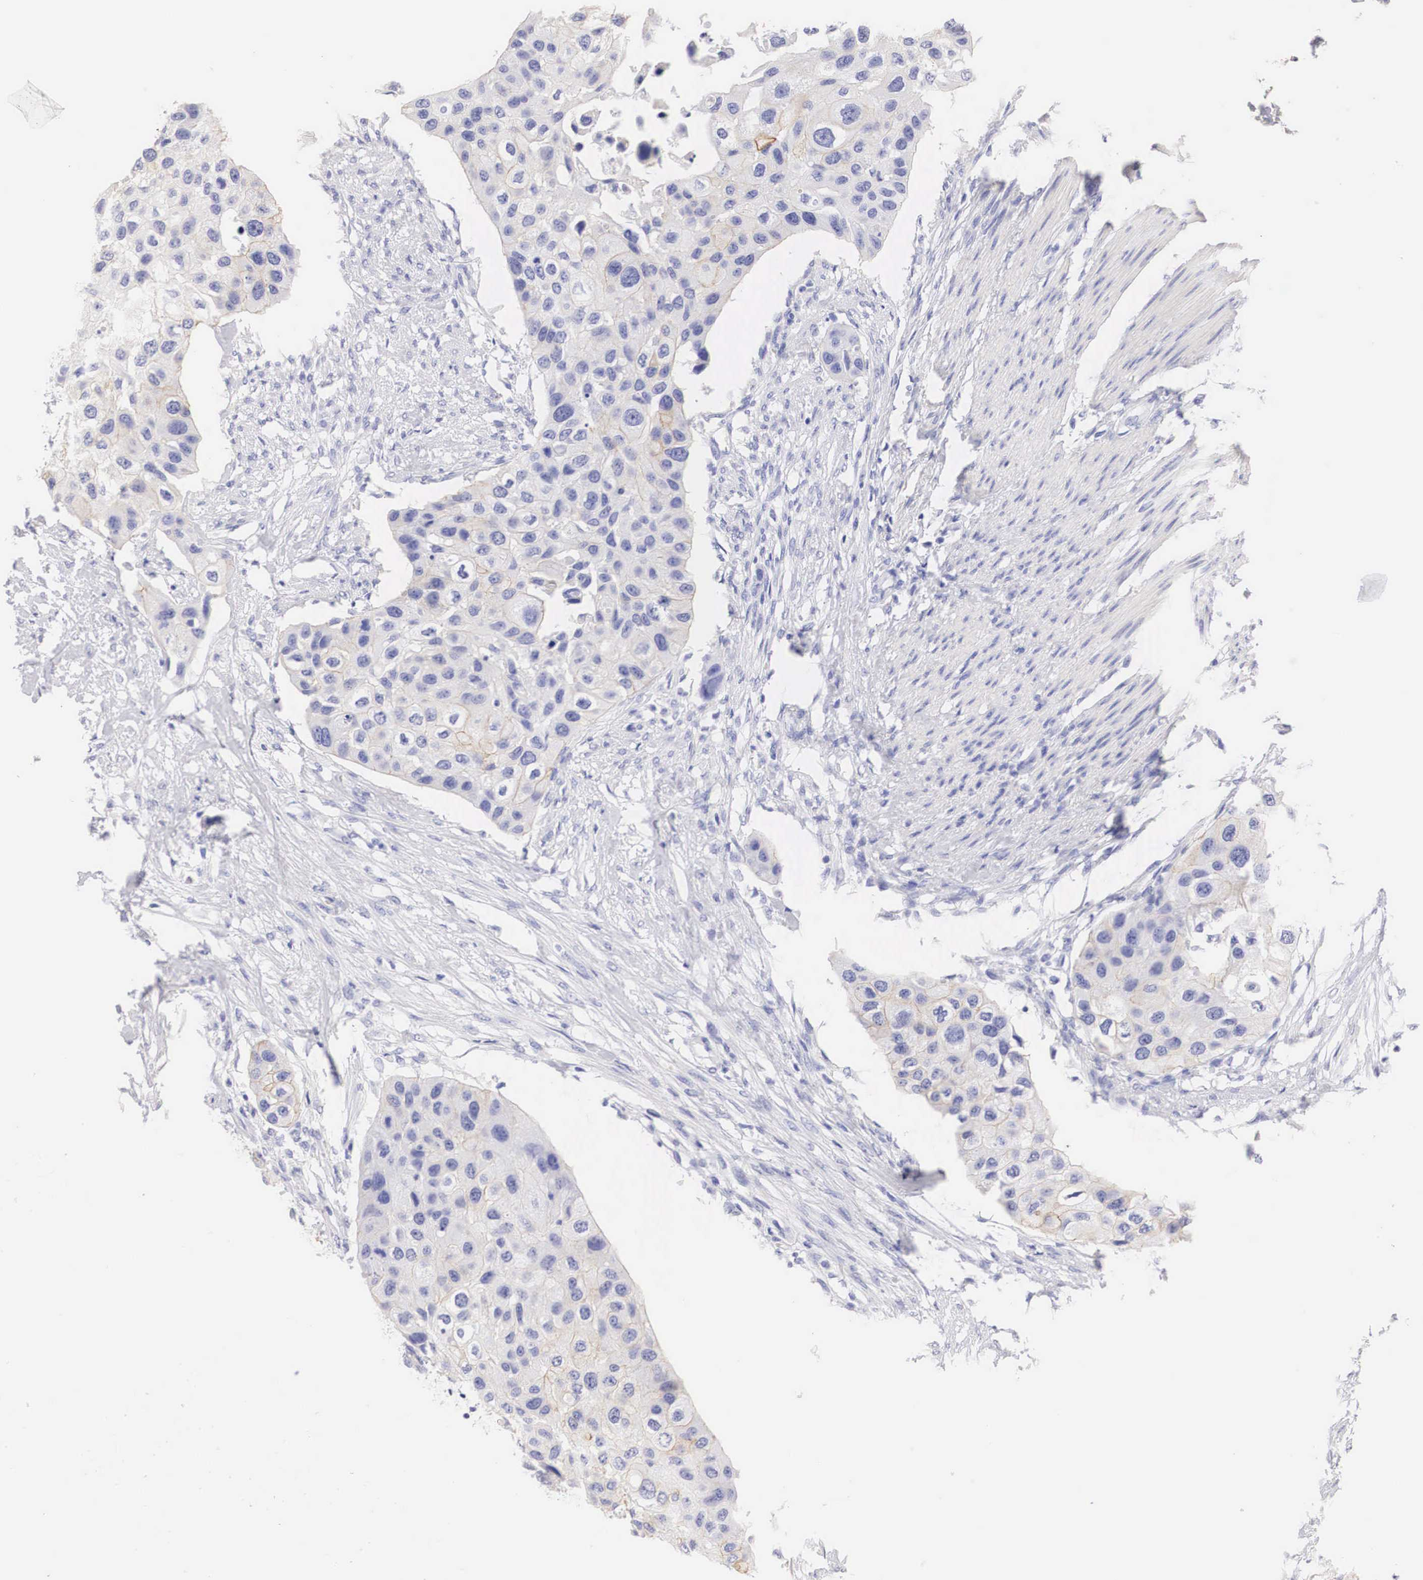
{"staining": {"intensity": "moderate", "quantity": "<25%", "location": "cytoplasmic/membranous"}, "tissue": "urothelial cancer", "cell_type": "Tumor cells", "image_type": "cancer", "snomed": [{"axis": "morphology", "description": "Urothelial carcinoma, High grade"}, {"axis": "topography", "description": "Urinary bladder"}], "caption": "Immunohistochemistry (DAB) staining of urothelial cancer shows moderate cytoplasmic/membranous protein positivity in about <25% of tumor cells. (DAB = brown stain, brightfield microscopy at high magnification).", "gene": "ERBB2", "patient": {"sex": "male", "age": 55}}